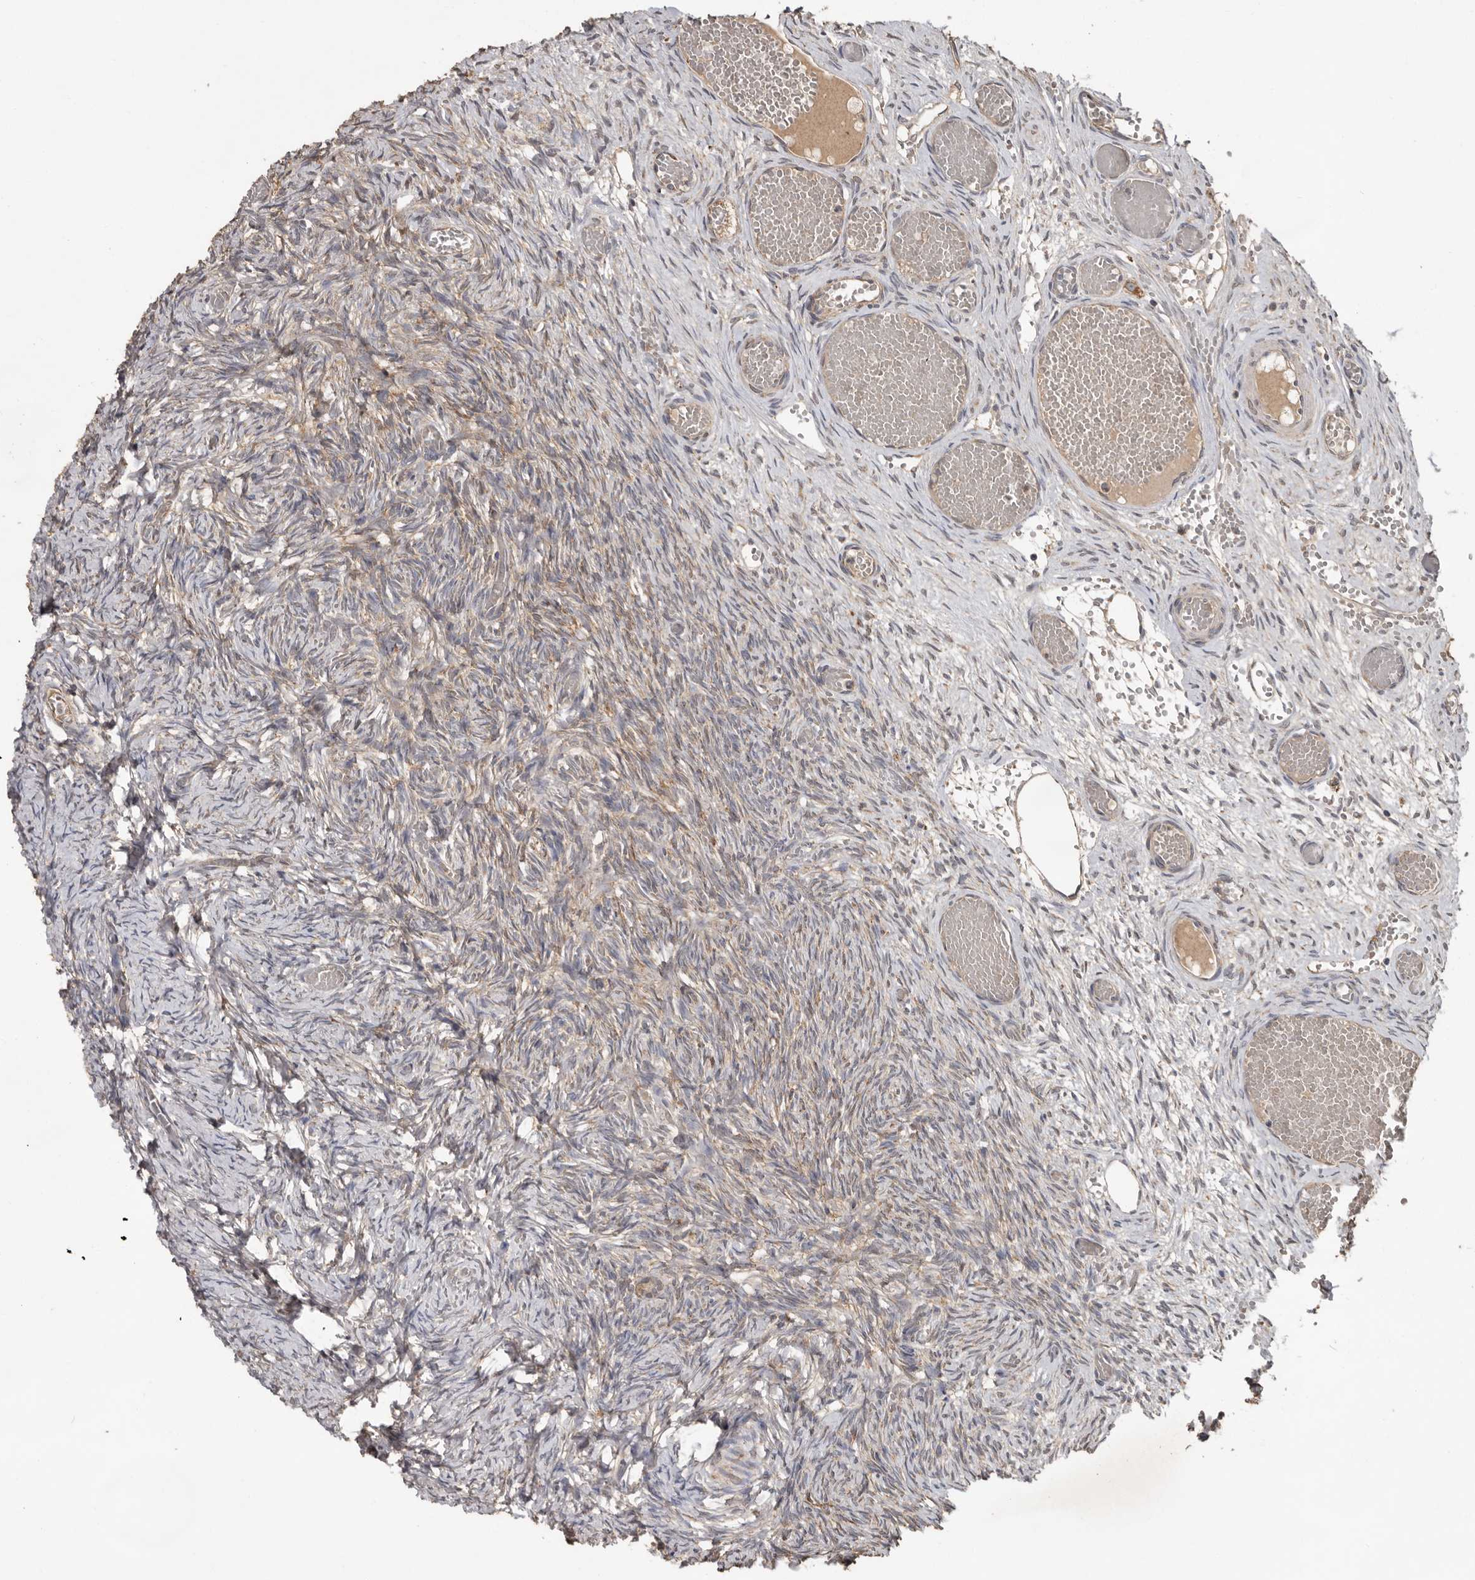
{"staining": {"intensity": "strong", "quantity": ">75%", "location": "cytoplasmic/membranous"}, "tissue": "ovary", "cell_type": "Follicle cells", "image_type": "normal", "snomed": [{"axis": "morphology", "description": "Adenocarcinoma, NOS"}, {"axis": "topography", "description": "Endometrium"}], "caption": "The image demonstrates a brown stain indicating the presence of a protein in the cytoplasmic/membranous of follicle cells in ovary. (DAB (3,3'-diaminobenzidine) IHC with brightfield microscopy, high magnification).", "gene": "MTF1", "patient": {"sex": "female", "age": 32}}